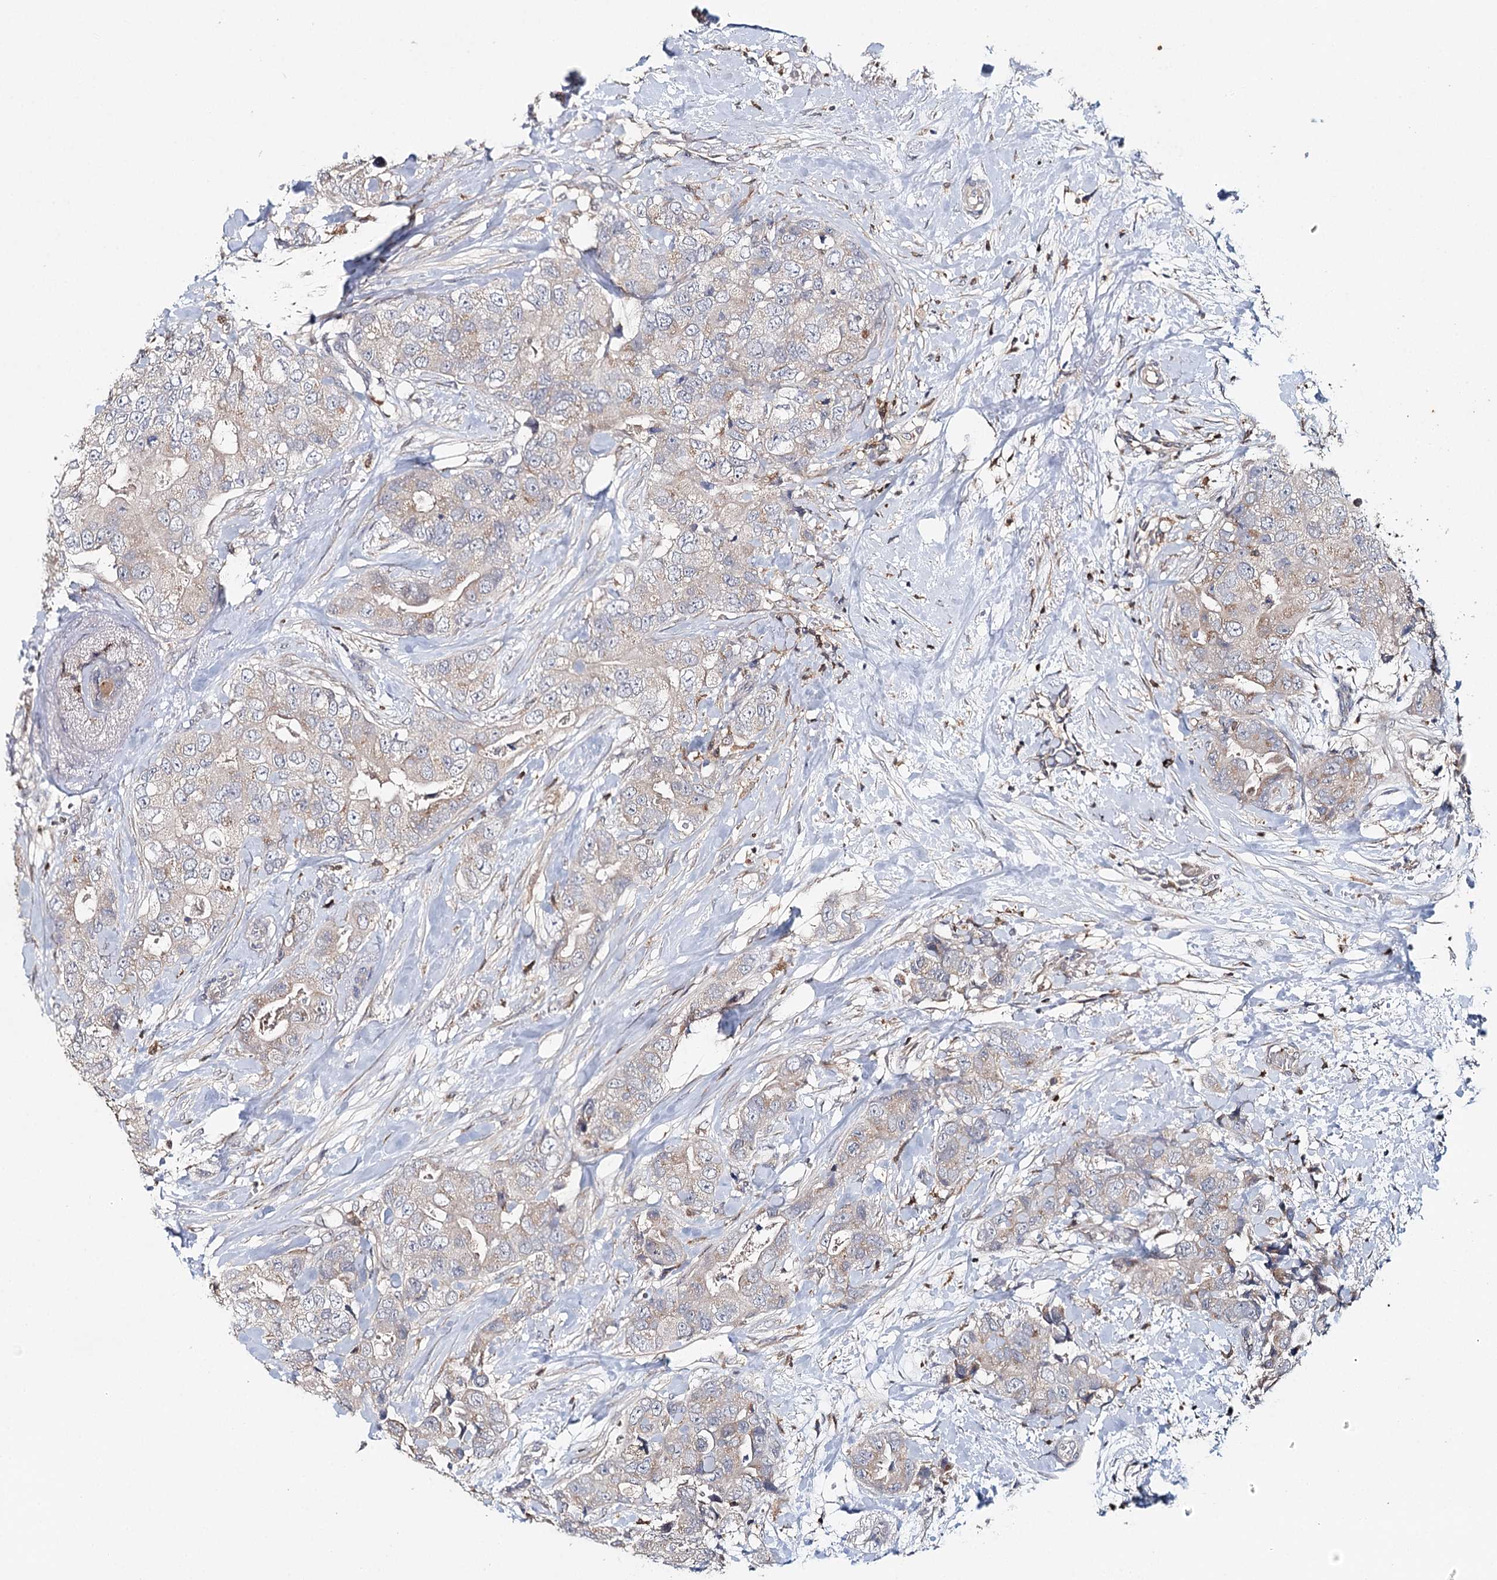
{"staining": {"intensity": "weak", "quantity": "<25%", "location": "cytoplasmic/membranous"}, "tissue": "breast cancer", "cell_type": "Tumor cells", "image_type": "cancer", "snomed": [{"axis": "morphology", "description": "Duct carcinoma"}, {"axis": "topography", "description": "Breast"}], "caption": "Immunohistochemical staining of human breast cancer displays no significant expression in tumor cells.", "gene": "SLC41A2", "patient": {"sex": "female", "age": 62}}